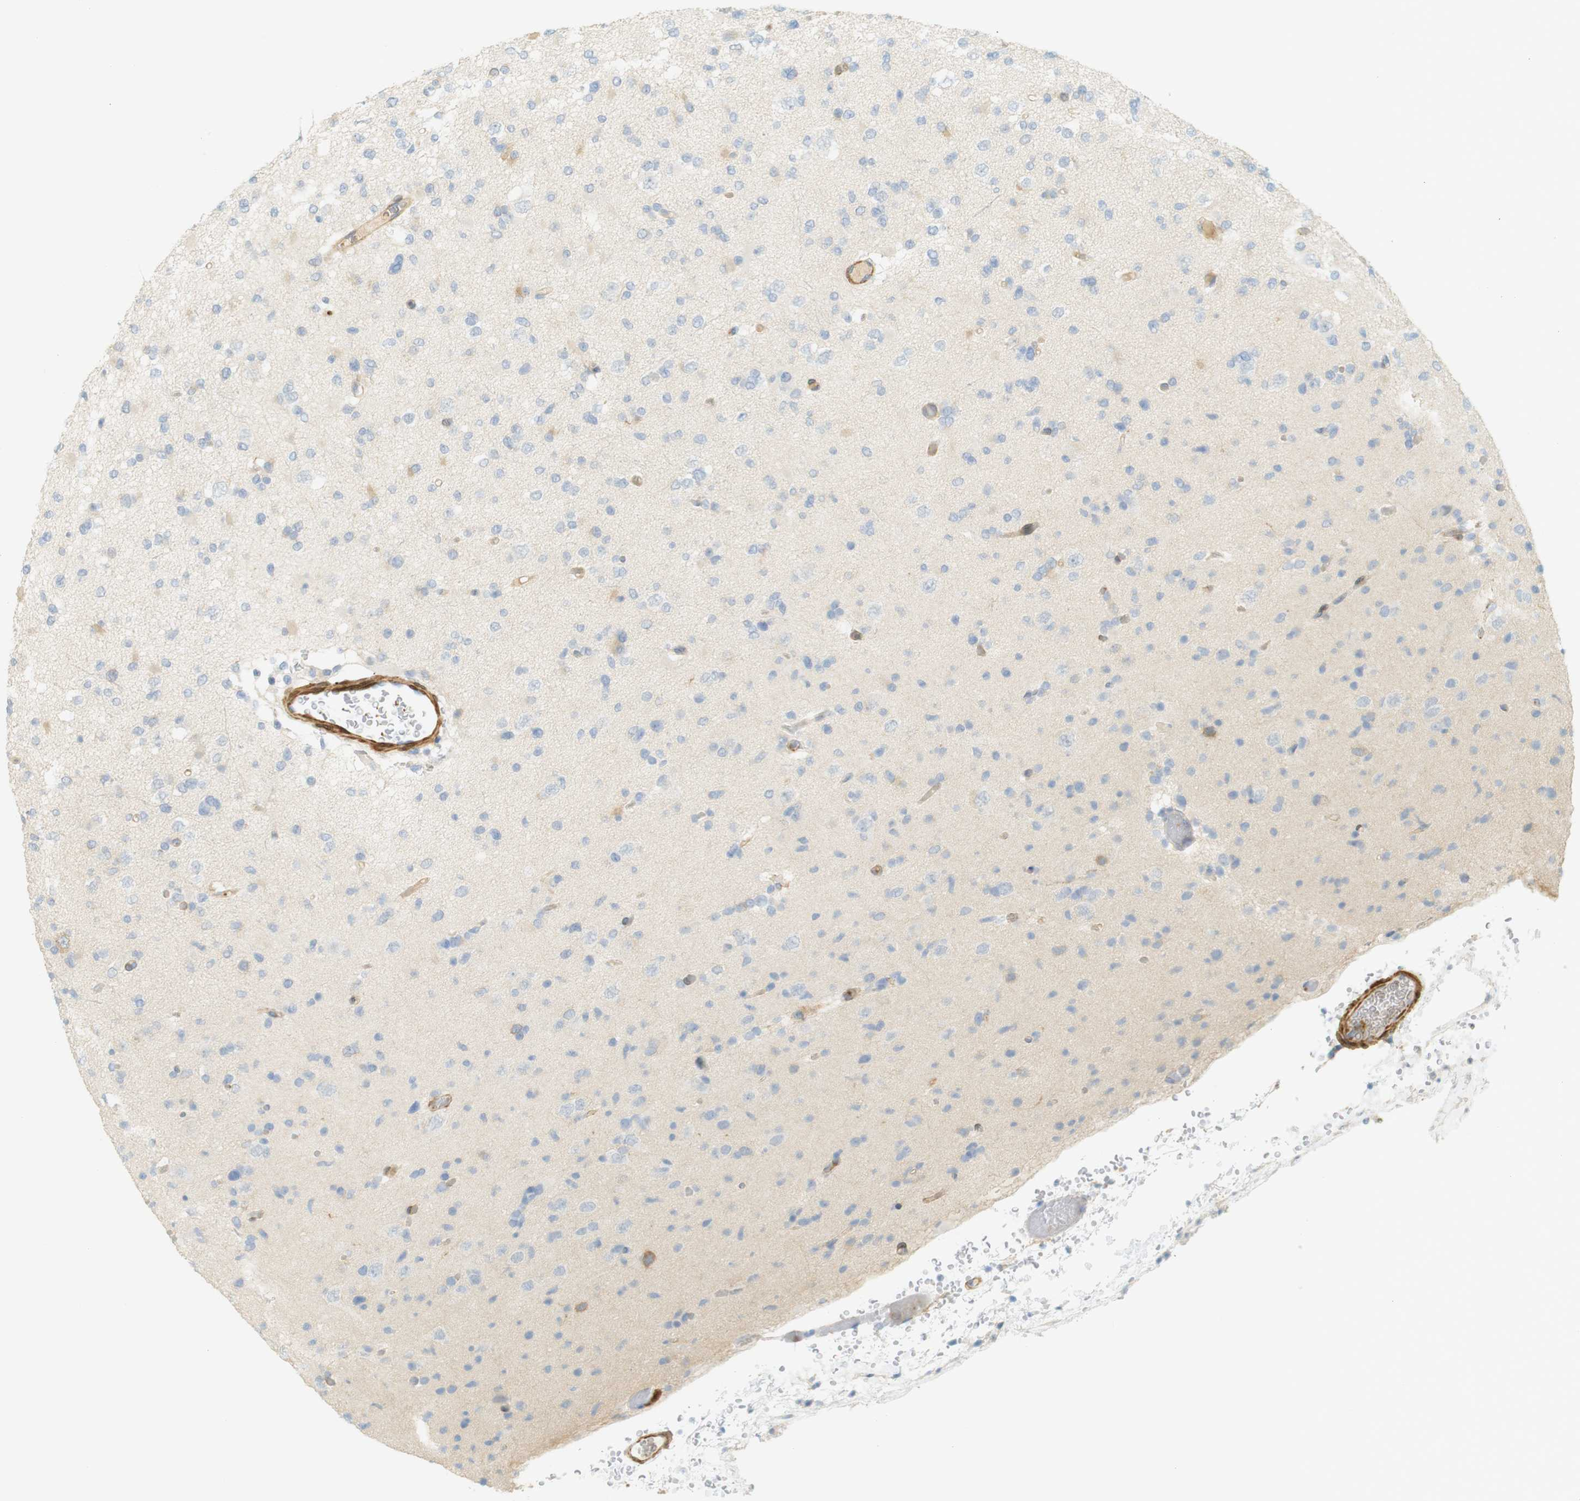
{"staining": {"intensity": "negative", "quantity": "none", "location": "none"}, "tissue": "glioma", "cell_type": "Tumor cells", "image_type": "cancer", "snomed": [{"axis": "morphology", "description": "Glioma, malignant, Low grade"}, {"axis": "topography", "description": "Brain"}], "caption": "DAB (3,3'-diaminobenzidine) immunohistochemical staining of human glioma demonstrates no significant expression in tumor cells.", "gene": "PDE3A", "patient": {"sex": "female", "age": 22}}